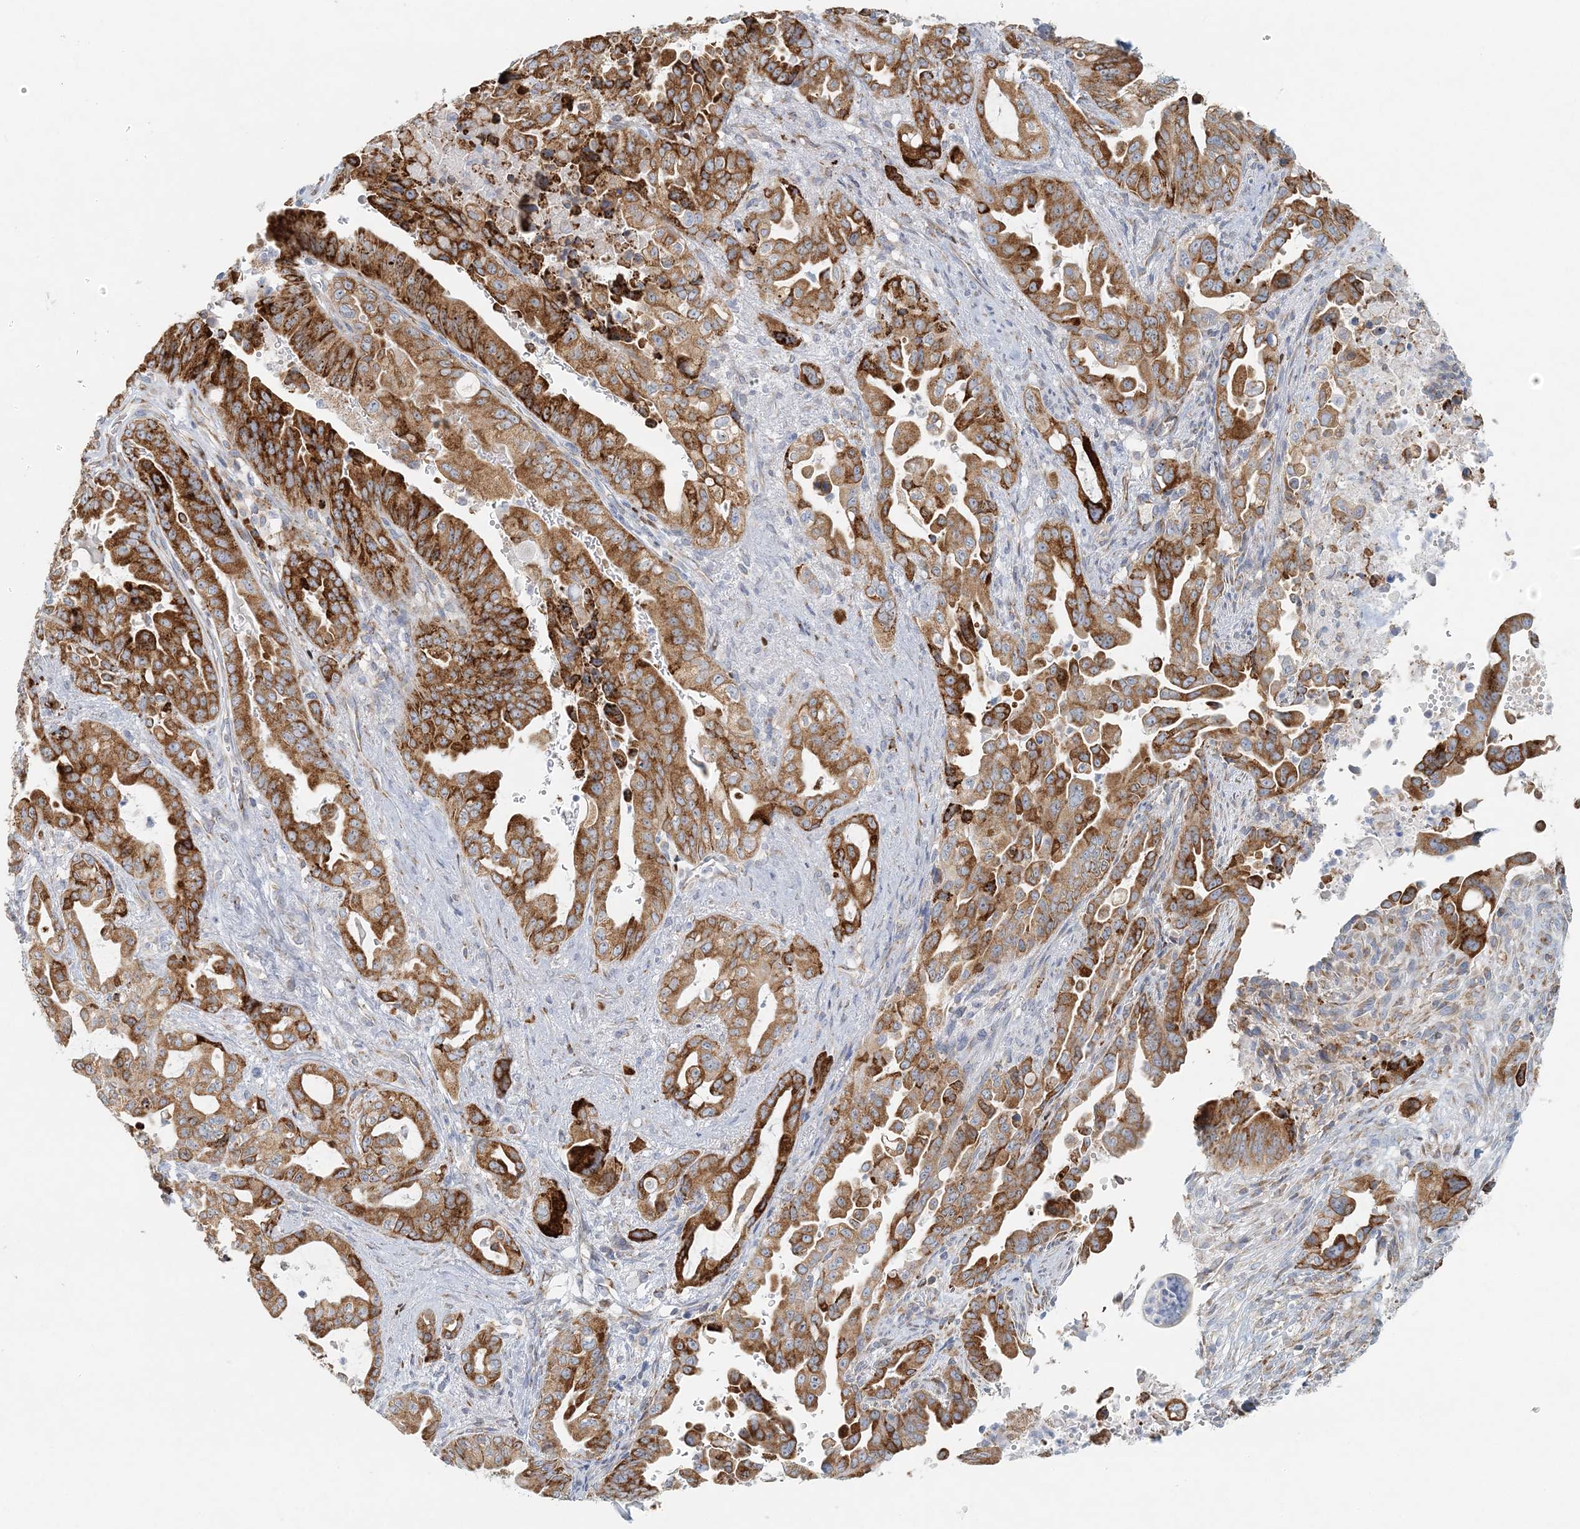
{"staining": {"intensity": "strong", "quantity": ">75%", "location": "cytoplasmic/membranous"}, "tissue": "pancreatic cancer", "cell_type": "Tumor cells", "image_type": "cancer", "snomed": [{"axis": "morphology", "description": "Adenocarcinoma, NOS"}, {"axis": "topography", "description": "Pancreas"}], "caption": "Human pancreatic cancer (adenocarcinoma) stained with a brown dye exhibits strong cytoplasmic/membranous positive expression in approximately >75% of tumor cells.", "gene": "STK11IP", "patient": {"sex": "male", "age": 70}}